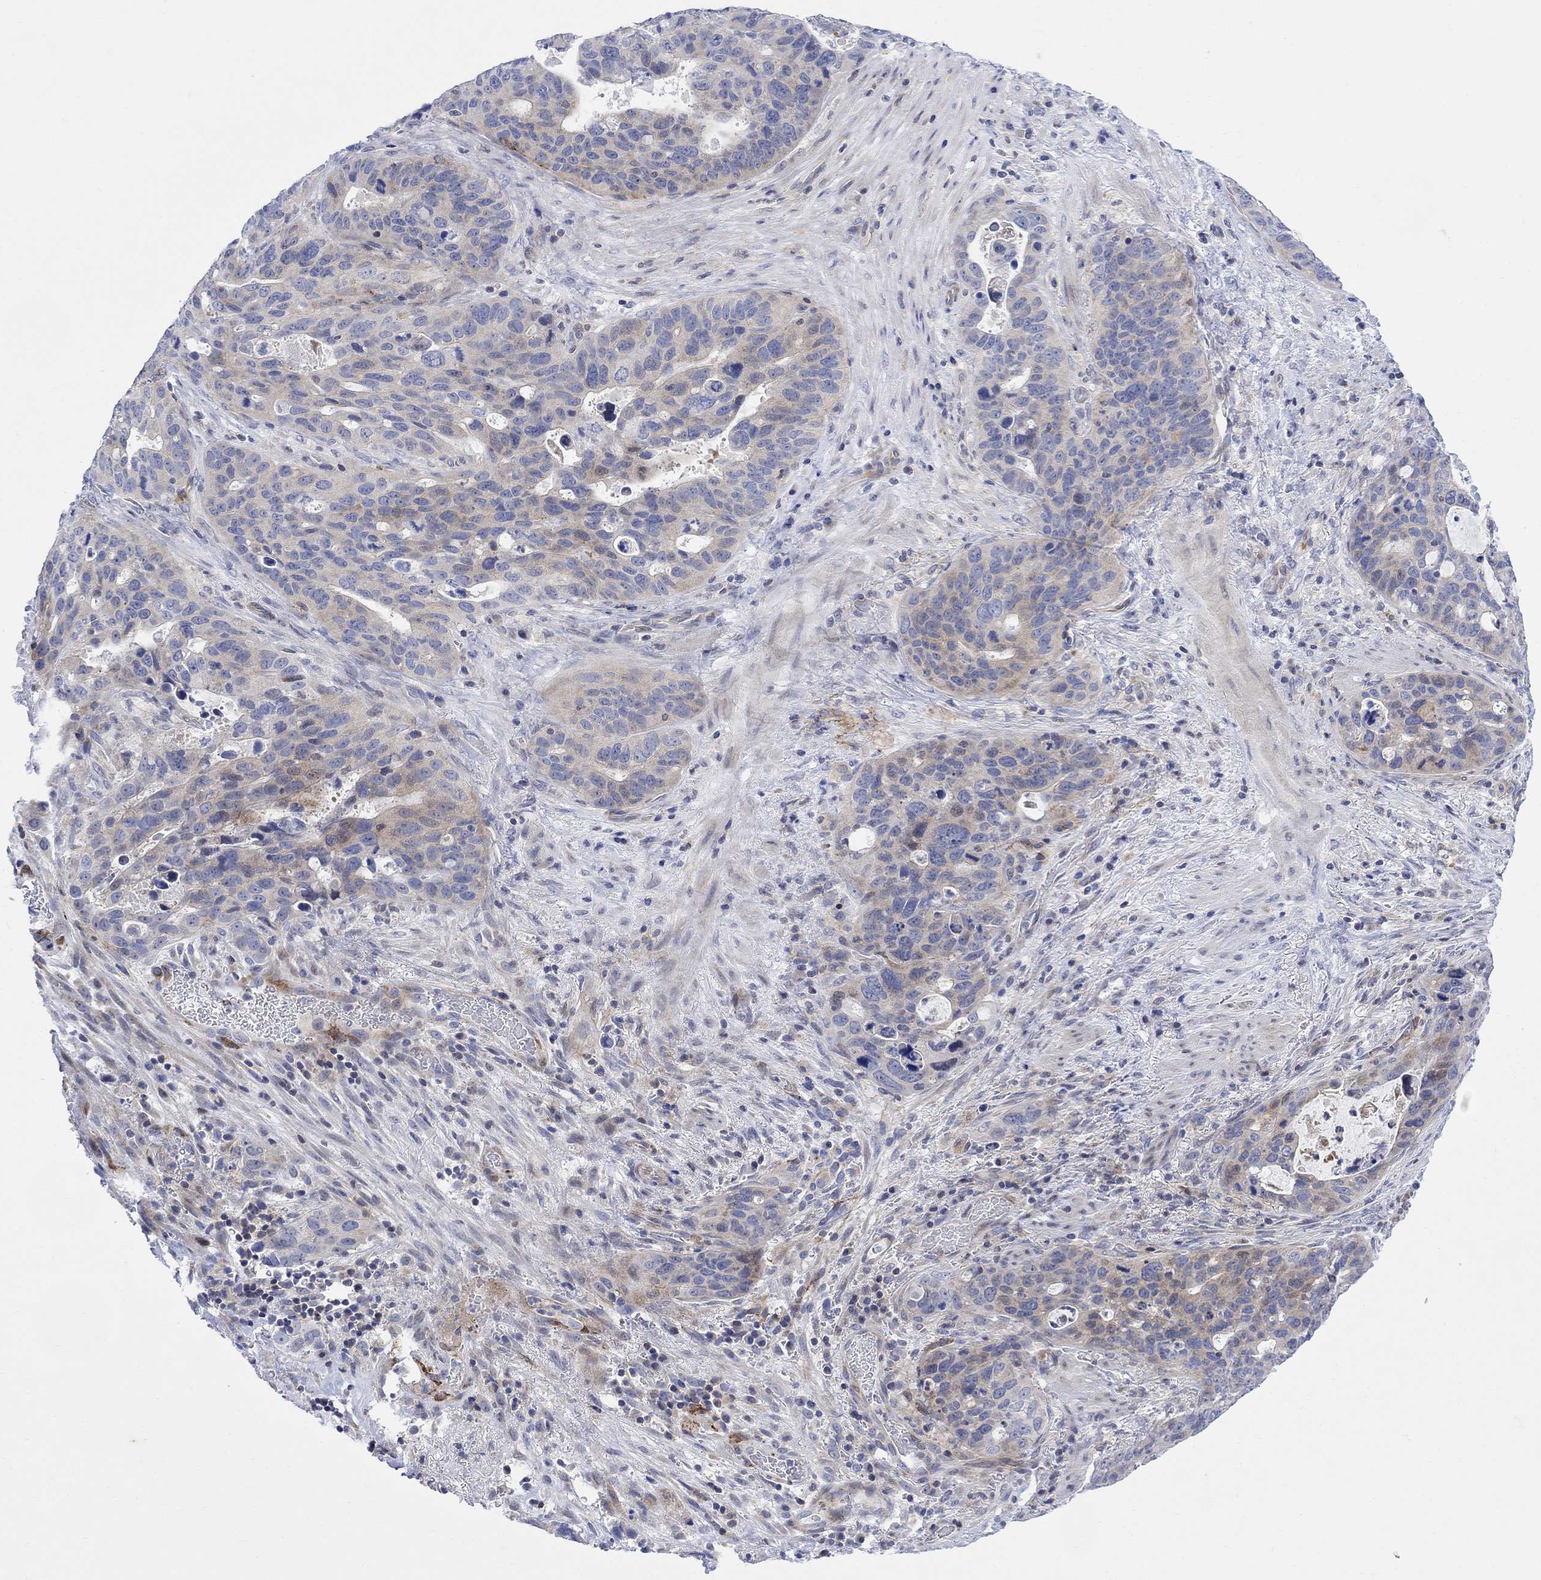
{"staining": {"intensity": "moderate", "quantity": "<25%", "location": "cytoplasmic/membranous"}, "tissue": "stomach cancer", "cell_type": "Tumor cells", "image_type": "cancer", "snomed": [{"axis": "morphology", "description": "Adenocarcinoma, NOS"}, {"axis": "topography", "description": "Stomach"}], "caption": "Immunohistochemistry of stomach adenocarcinoma reveals low levels of moderate cytoplasmic/membranous expression in about <25% of tumor cells. (IHC, brightfield microscopy, high magnification).", "gene": "ARSK", "patient": {"sex": "male", "age": 54}}